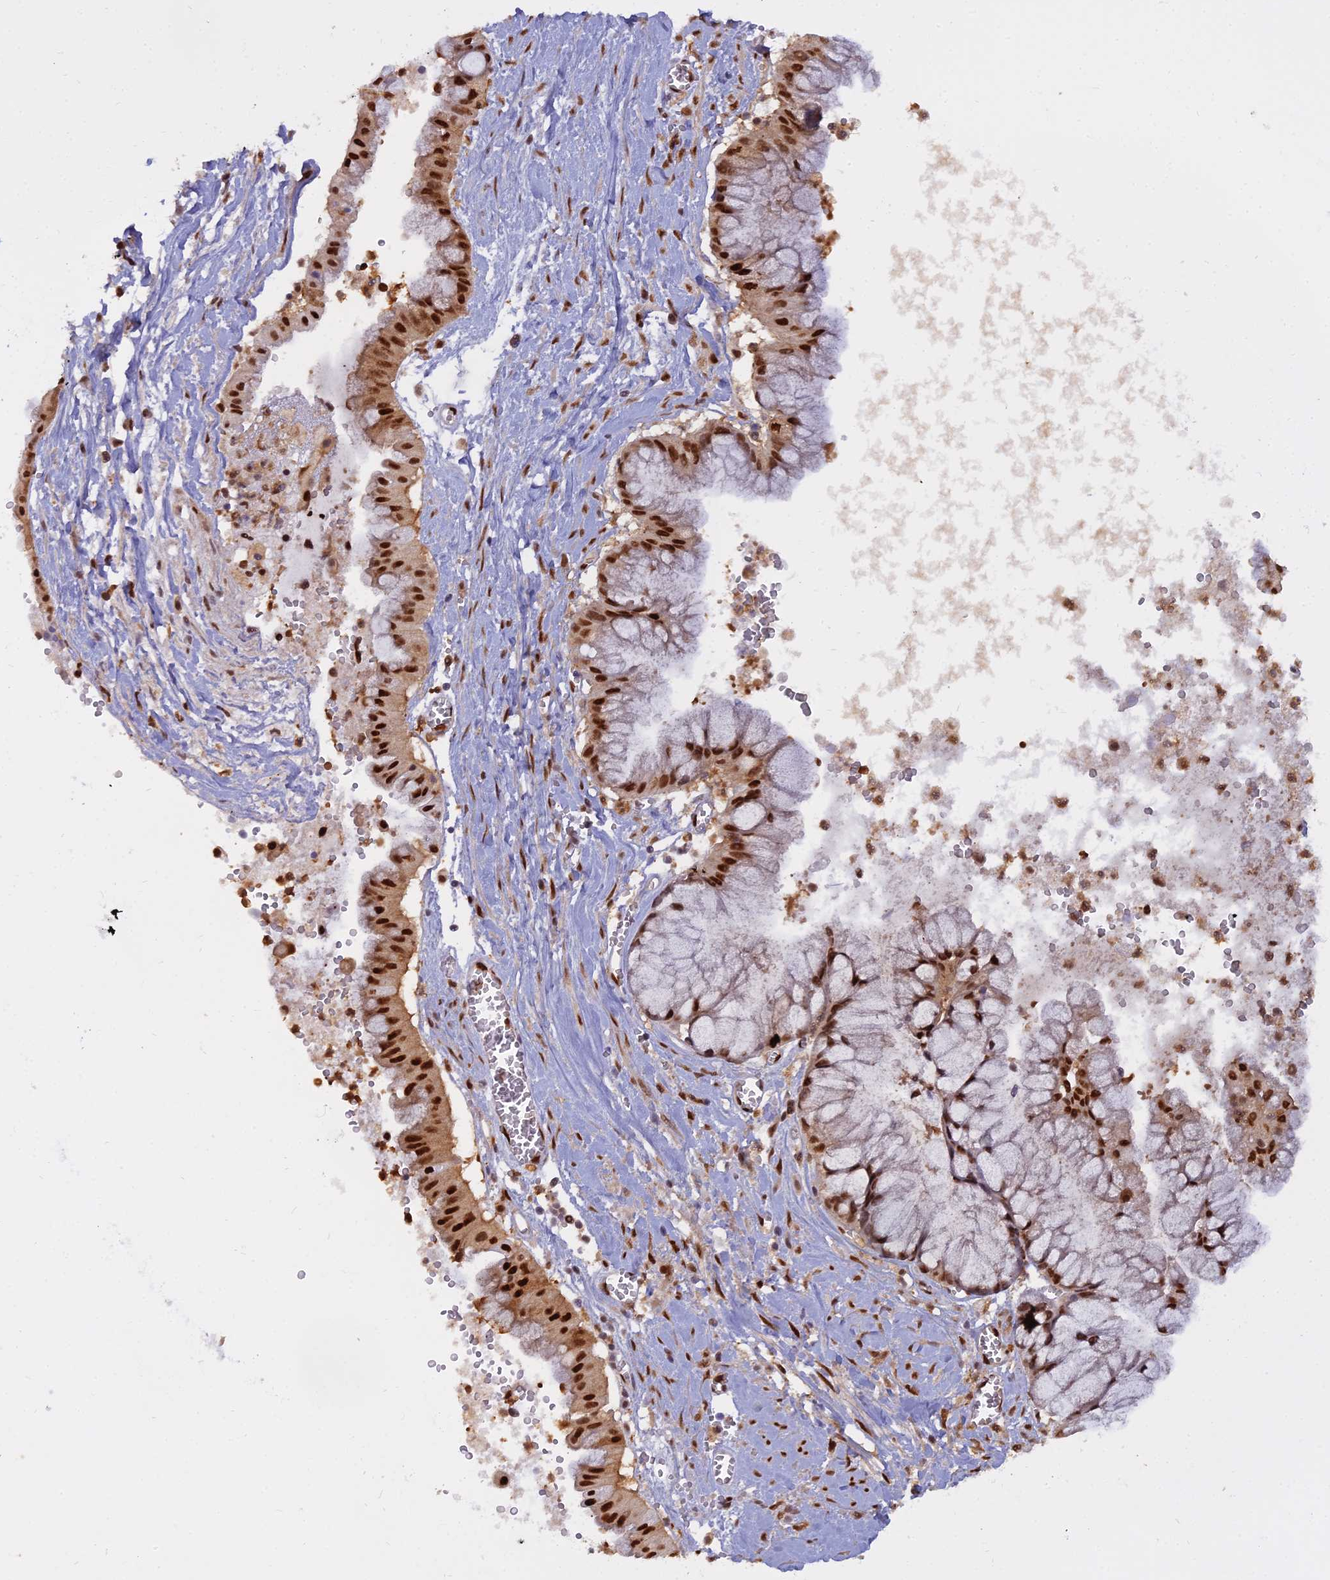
{"staining": {"intensity": "strong", "quantity": ">75%", "location": "nuclear"}, "tissue": "ovarian cancer", "cell_type": "Tumor cells", "image_type": "cancer", "snomed": [{"axis": "morphology", "description": "Cystadenocarcinoma, mucinous, NOS"}, {"axis": "topography", "description": "Ovary"}], "caption": "Immunohistochemical staining of human ovarian cancer reveals strong nuclear protein expression in approximately >75% of tumor cells.", "gene": "NPEPL1", "patient": {"sex": "female", "age": 70}}